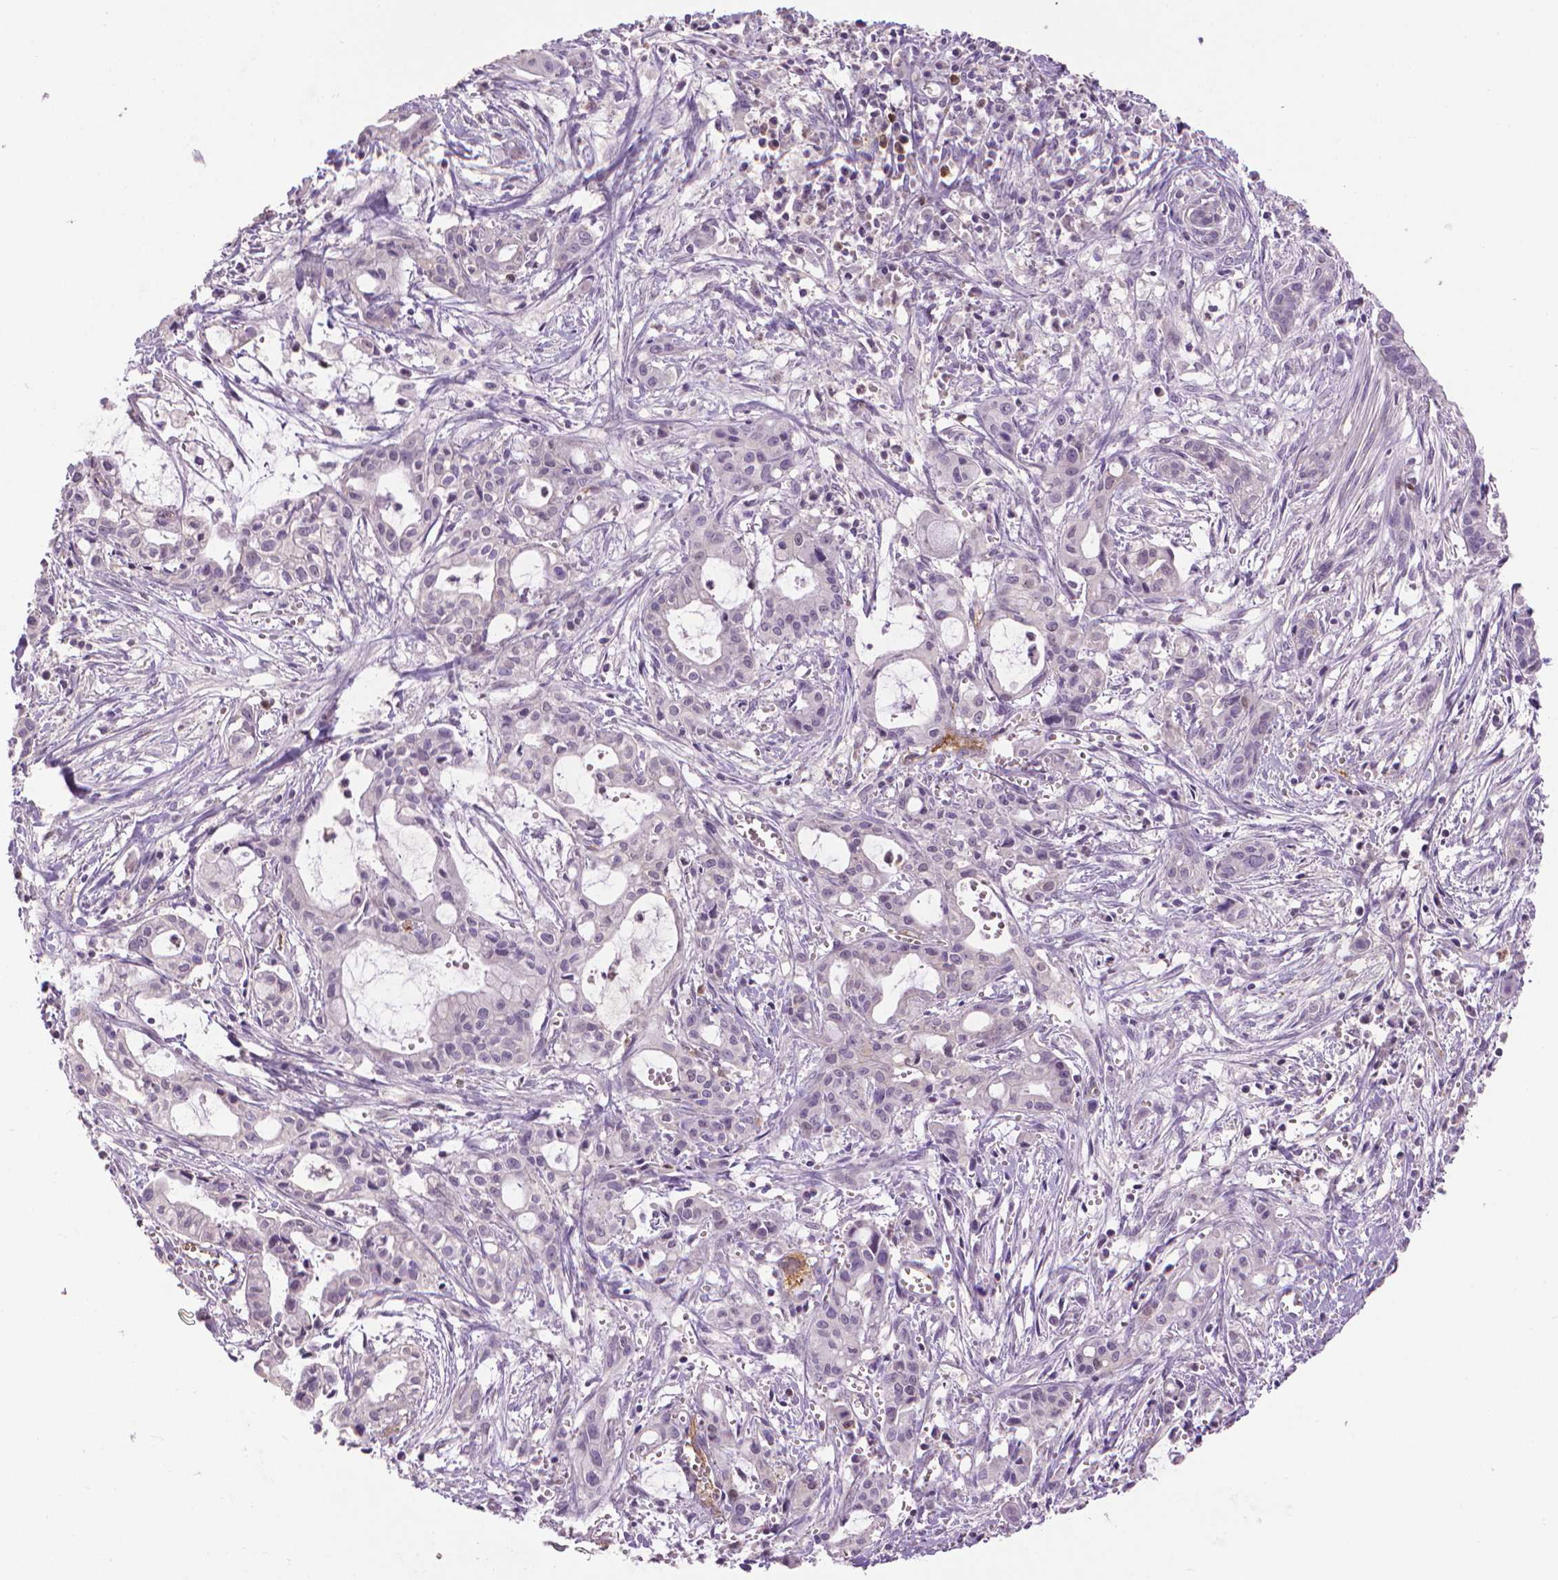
{"staining": {"intensity": "negative", "quantity": "none", "location": "none"}, "tissue": "pancreatic cancer", "cell_type": "Tumor cells", "image_type": "cancer", "snomed": [{"axis": "morphology", "description": "Adenocarcinoma, NOS"}, {"axis": "topography", "description": "Pancreas"}], "caption": "High magnification brightfield microscopy of pancreatic cancer stained with DAB (brown) and counterstained with hematoxylin (blue): tumor cells show no significant expression.", "gene": "CDKN2D", "patient": {"sex": "male", "age": 48}}